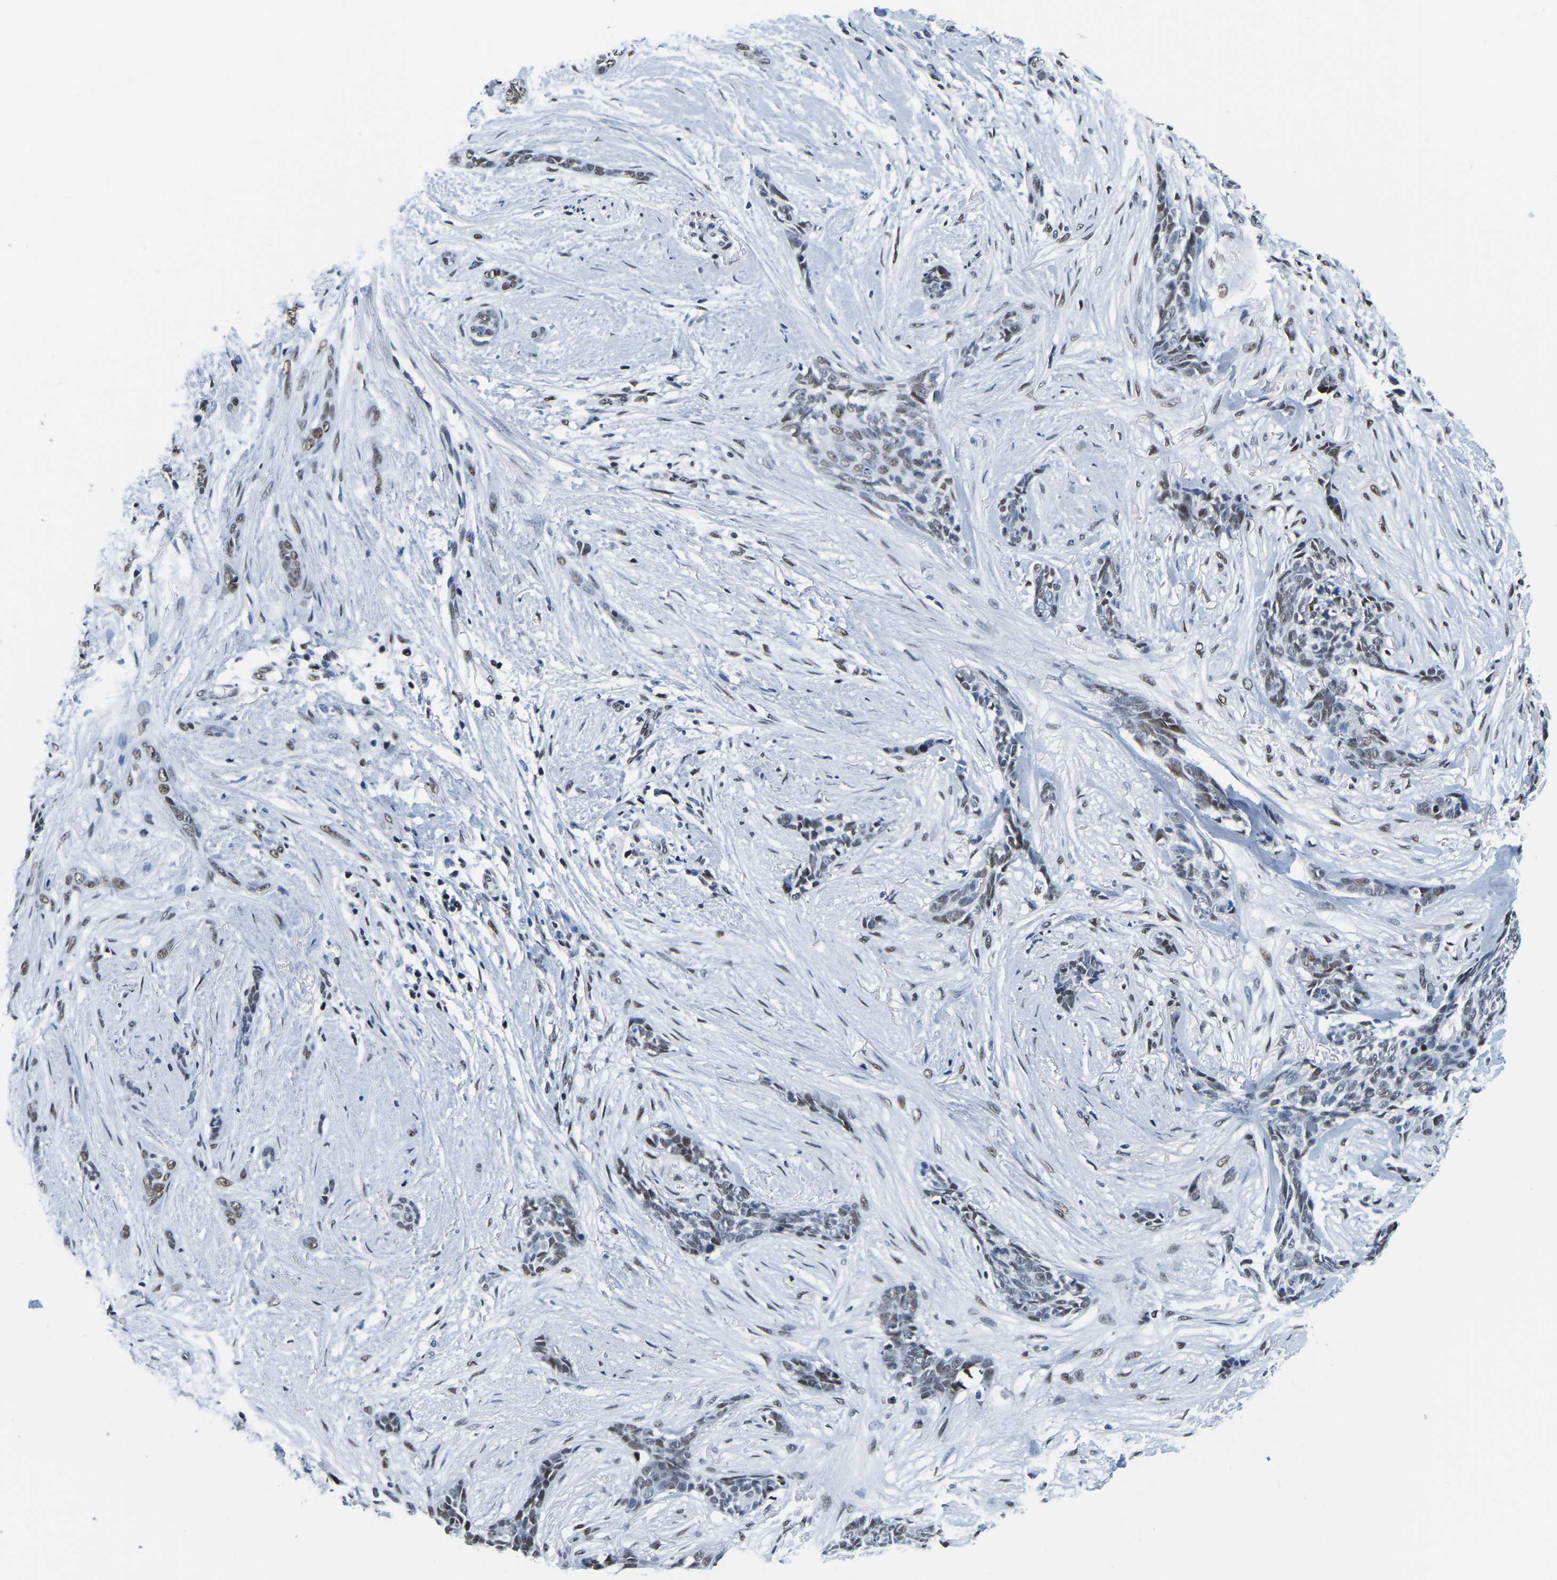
{"staining": {"intensity": "strong", "quantity": "<25%", "location": "nuclear"}, "tissue": "skin cancer", "cell_type": "Tumor cells", "image_type": "cancer", "snomed": [{"axis": "morphology", "description": "Basal cell carcinoma"}, {"axis": "morphology", "description": "Adnexal tumor, benign"}, {"axis": "topography", "description": "Skin"}], "caption": "Benign adnexal tumor (skin) stained for a protein exhibits strong nuclear positivity in tumor cells.", "gene": "UBA1", "patient": {"sex": "female", "age": 42}}